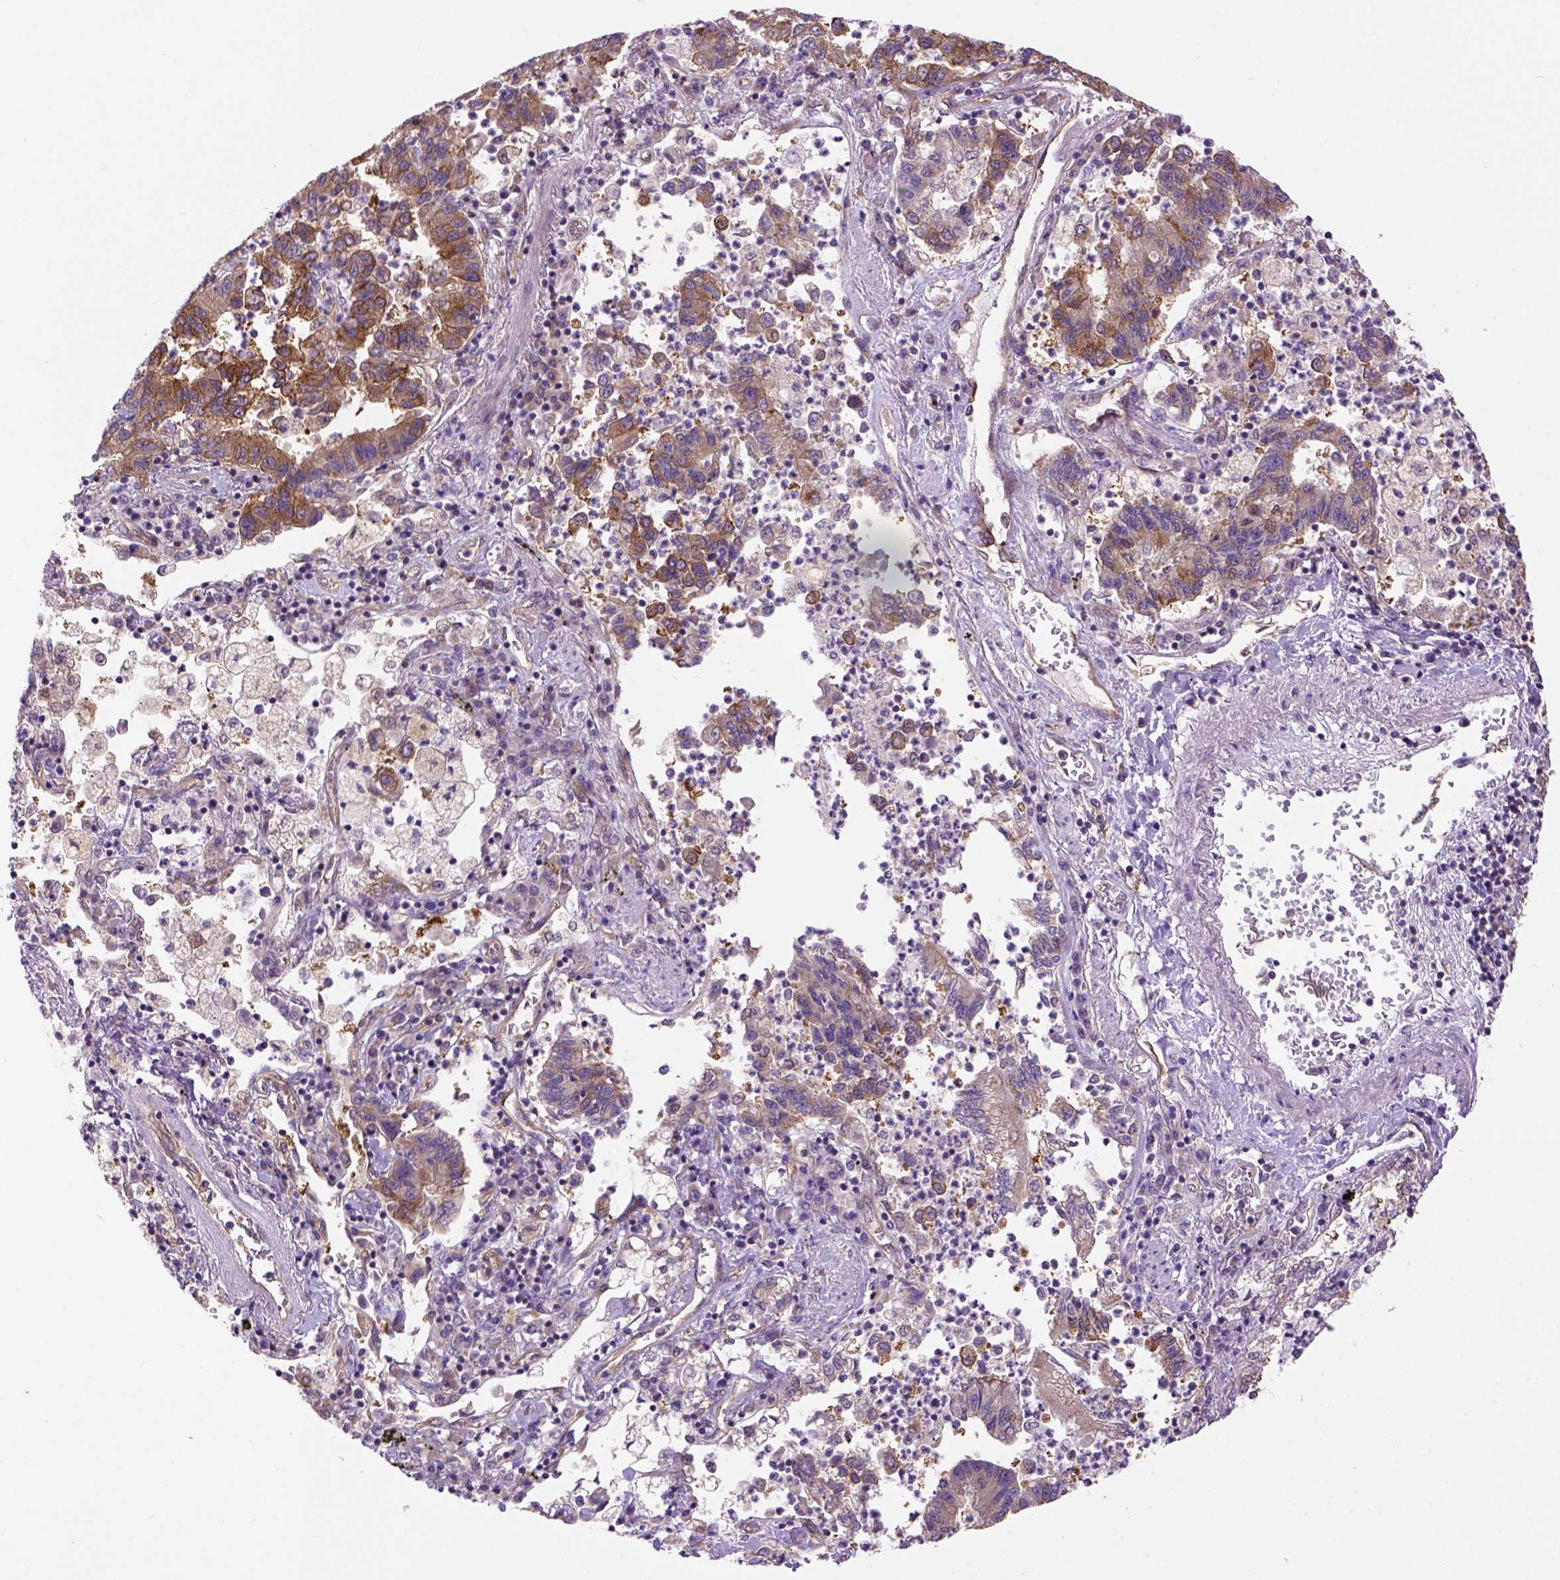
{"staining": {"intensity": "moderate", "quantity": ">75%", "location": "cytoplasmic/membranous"}, "tissue": "lung cancer", "cell_type": "Tumor cells", "image_type": "cancer", "snomed": [{"axis": "morphology", "description": "Adenocarcinoma, NOS"}, {"axis": "topography", "description": "Lung"}], "caption": "Moderate cytoplasmic/membranous staining is identified in approximately >75% of tumor cells in lung cancer (adenocarcinoma).", "gene": "CASKIN2", "patient": {"sex": "female", "age": 57}}